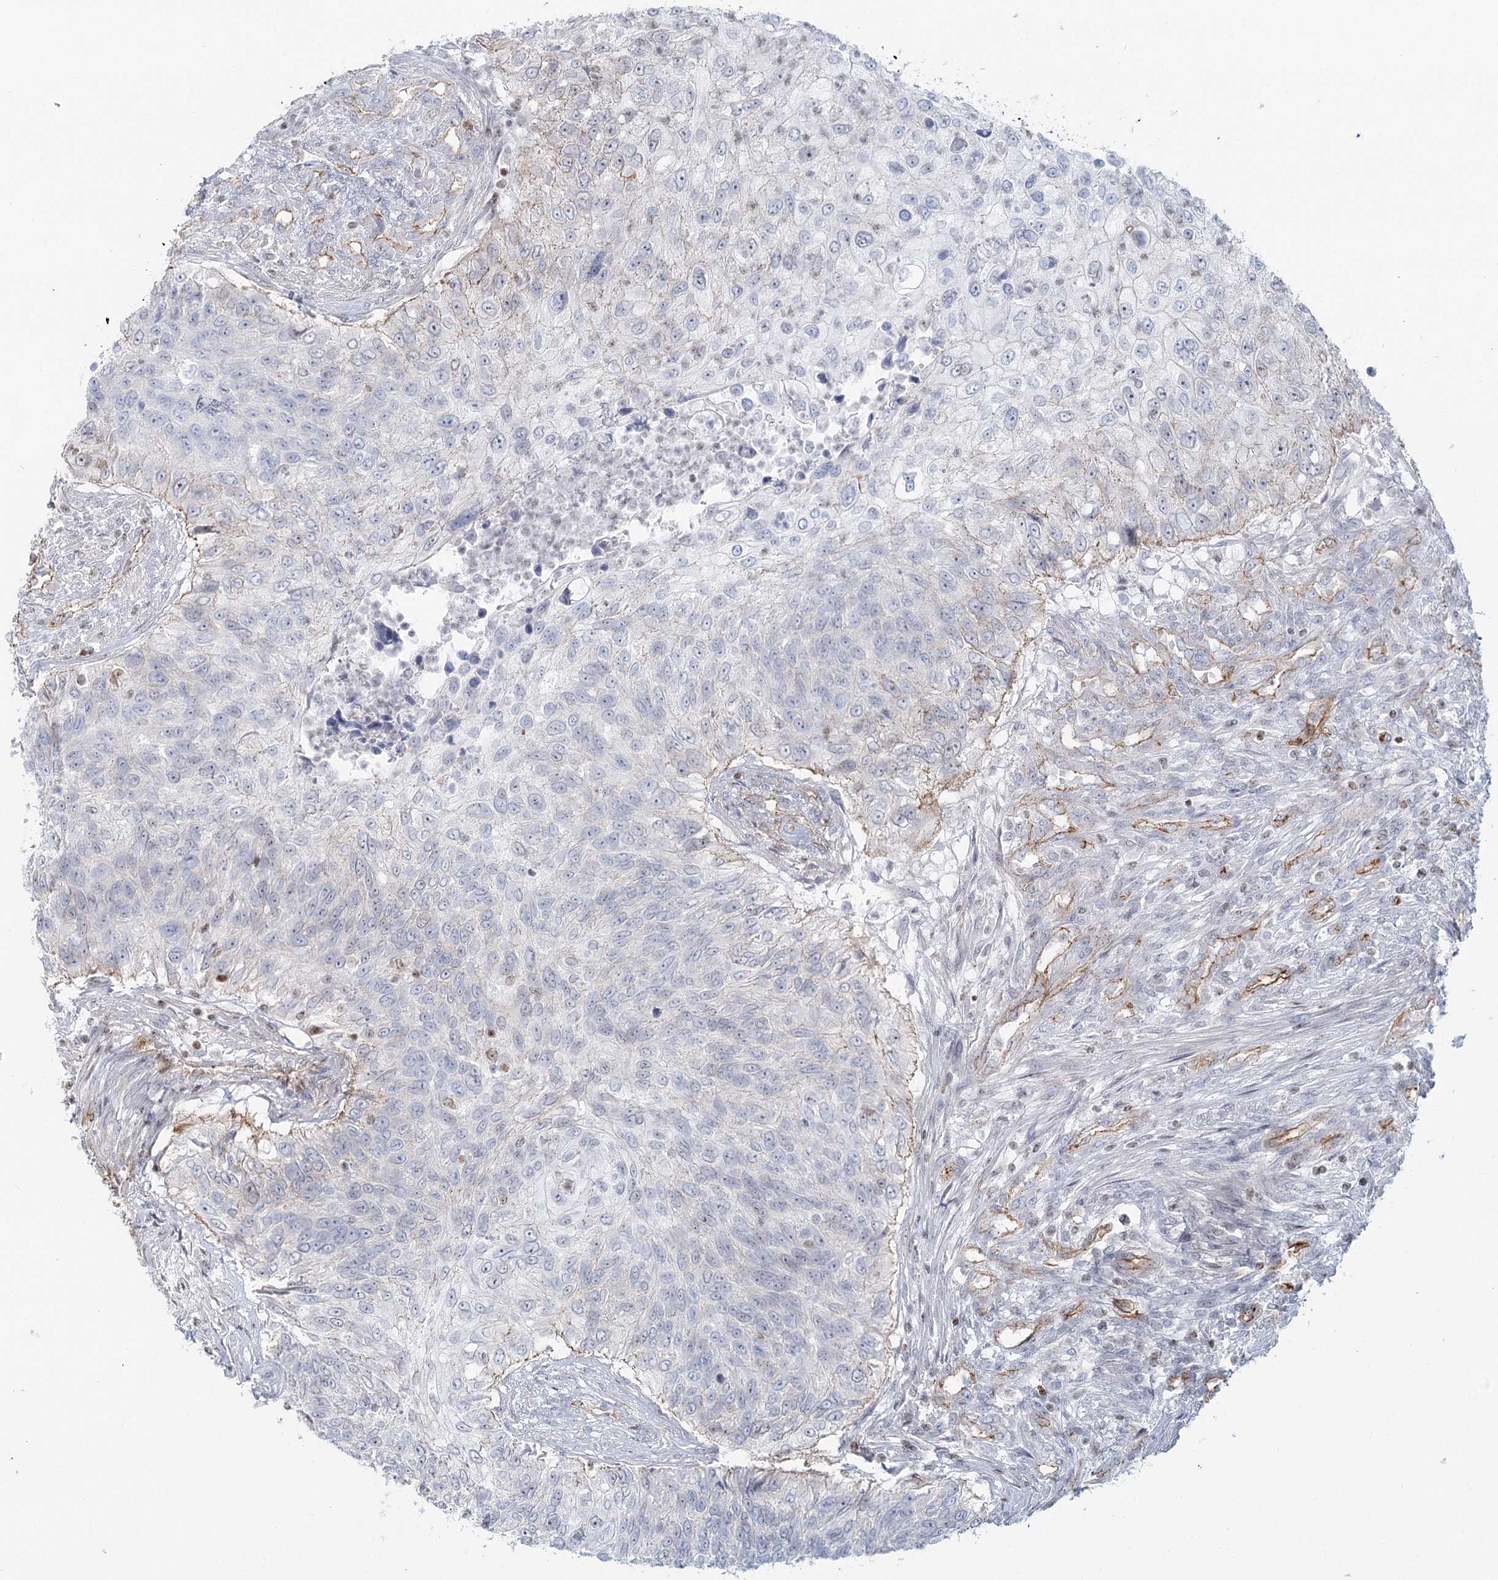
{"staining": {"intensity": "negative", "quantity": "none", "location": "none"}, "tissue": "urothelial cancer", "cell_type": "Tumor cells", "image_type": "cancer", "snomed": [{"axis": "morphology", "description": "Urothelial carcinoma, High grade"}, {"axis": "topography", "description": "Urinary bladder"}], "caption": "DAB (3,3'-diaminobenzidine) immunohistochemical staining of human high-grade urothelial carcinoma reveals no significant staining in tumor cells.", "gene": "ZFYVE28", "patient": {"sex": "female", "age": 60}}